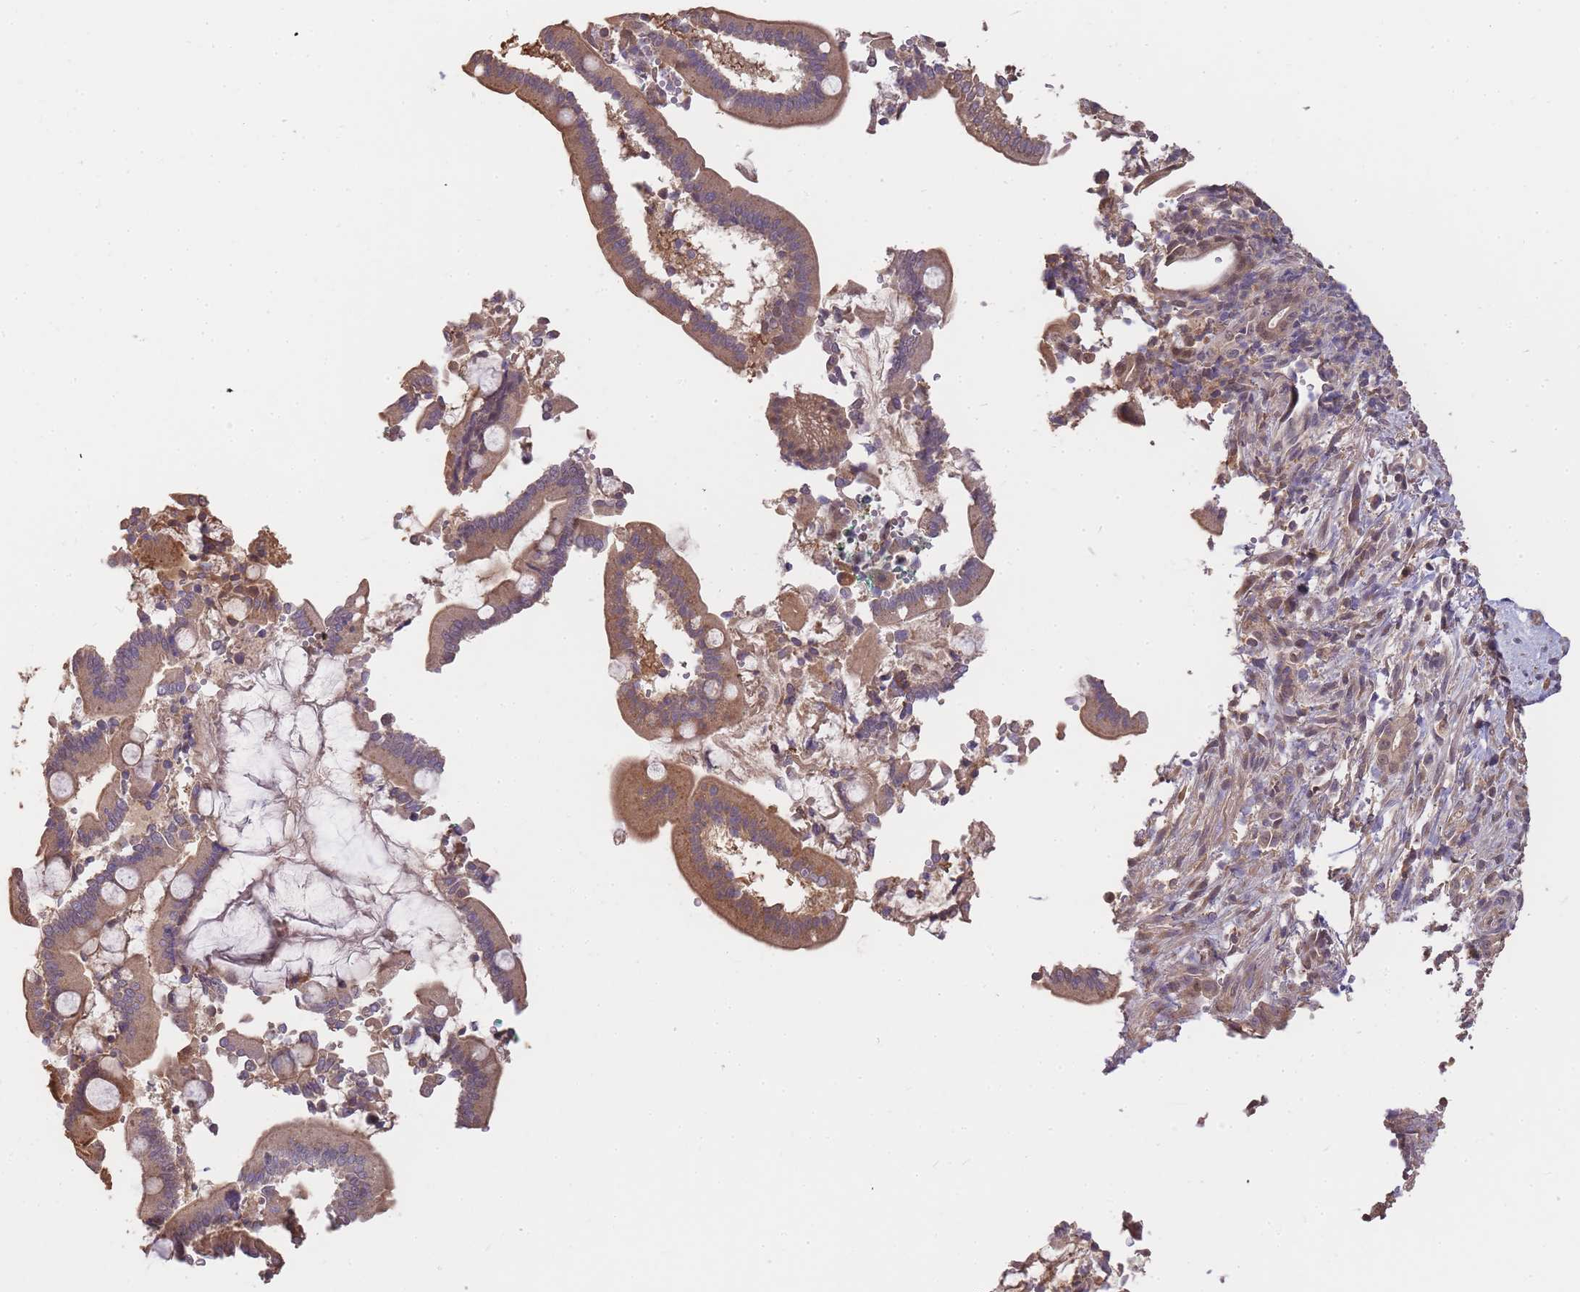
{"staining": {"intensity": "moderate", "quantity": "25%-75%", "location": "cytoplasmic/membranous,nuclear"}, "tissue": "pancreatic cancer", "cell_type": "Tumor cells", "image_type": "cancer", "snomed": [{"axis": "morphology", "description": "Normal tissue, NOS"}, {"axis": "morphology", "description": "Adenocarcinoma, NOS"}, {"axis": "topography", "description": "Pancreas"}], "caption": "Pancreatic cancer (adenocarcinoma) stained with a brown dye displays moderate cytoplasmic/membranous and nuclear positive positivity in about 25%-75% of tumor cells.", "gene": "CDKN2AIPNL", "patient": {"sex": "female", "age": 55}}